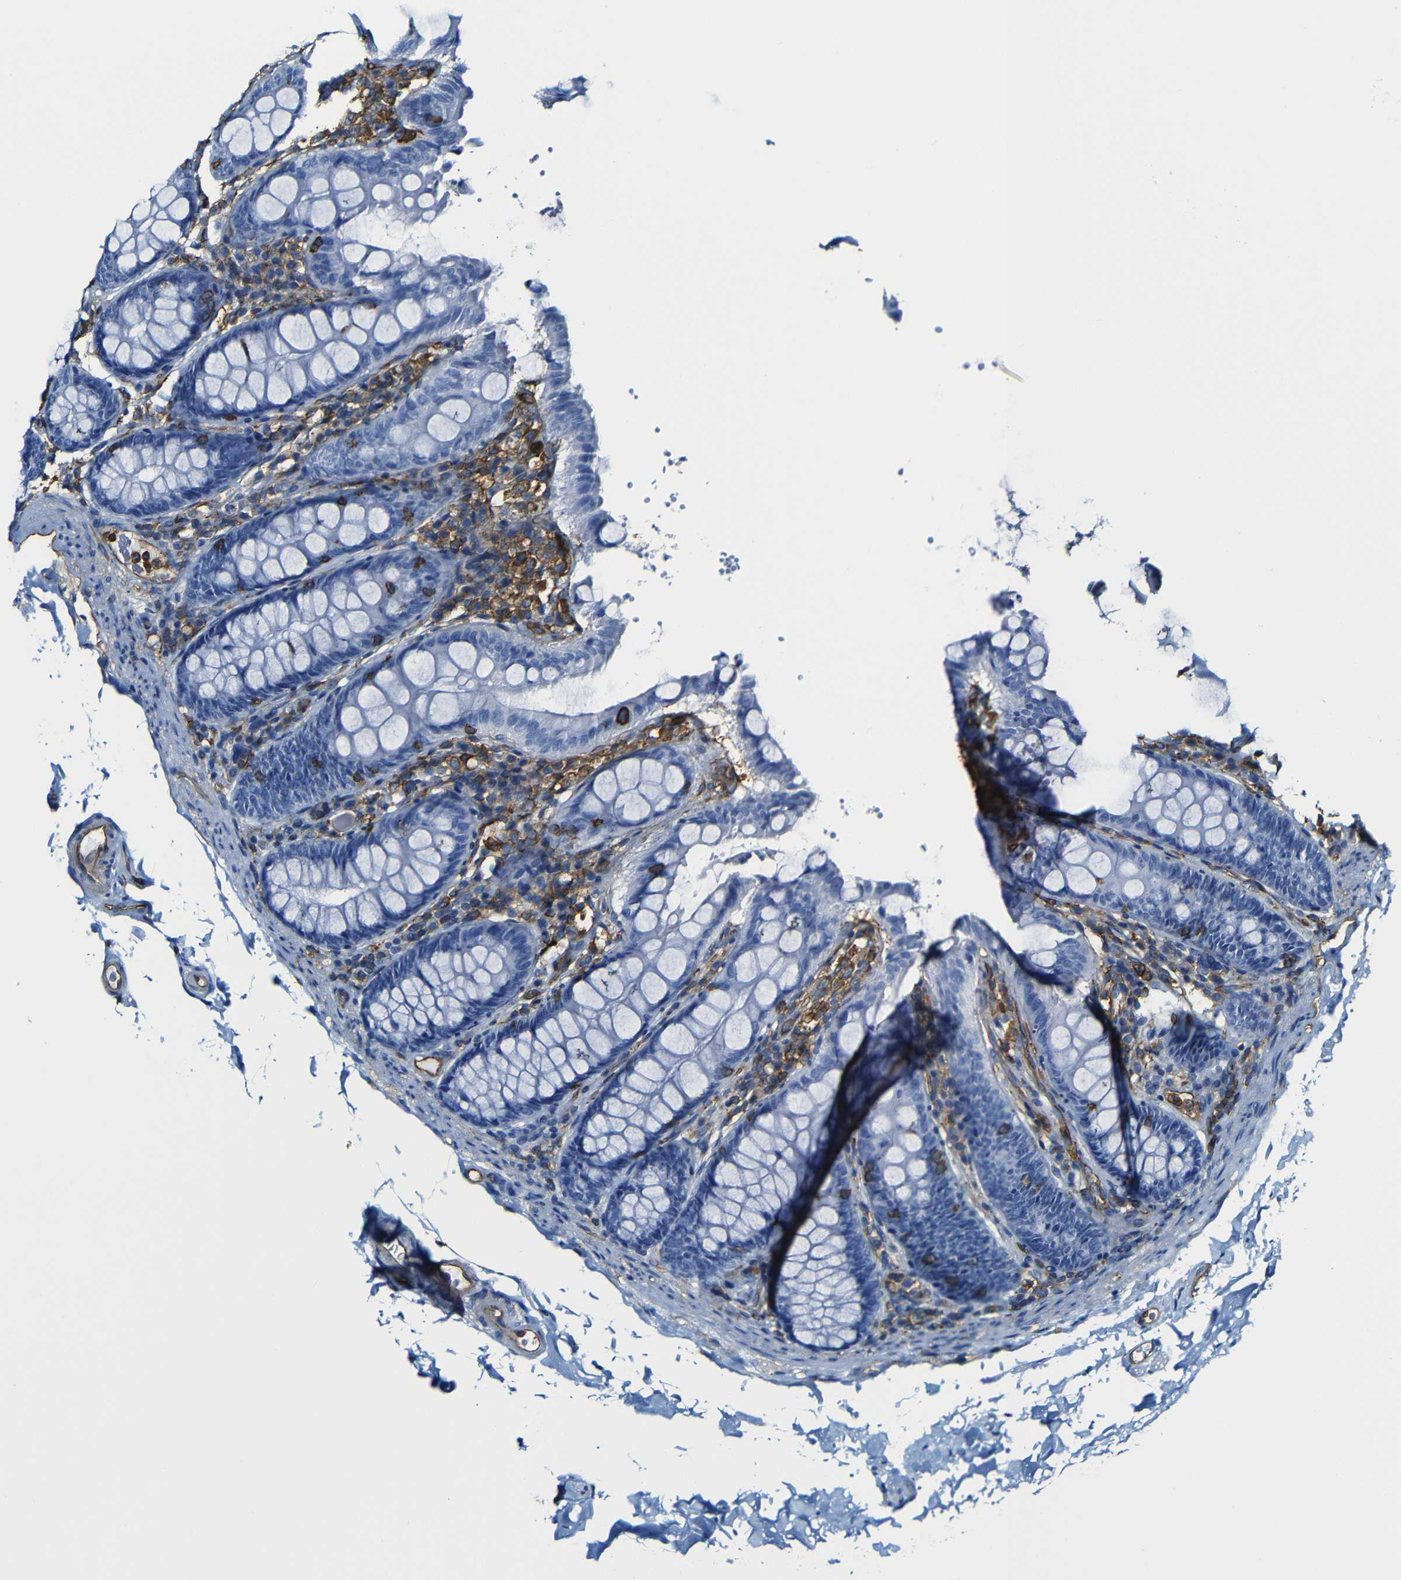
{"staining": {"intensity": "moderate", "quantity": ">75%", "location": "cytoplasmic/membranous"}, "tissue": "colon", "cell_type": "Endothelial cells", "image_type": "normal", "snomed": [{"axis": "morphology", "description": "Normal tissue, NOS"}, {"axis": "topography", "description": "Colon"}], "caption": "A brown stain highlights moderate cytoplasmic/membranous staining of a protein in endothelial cells of unremarkable colon.", "gene": "MSN", "patient": {"sex": "female", "age": 61}}